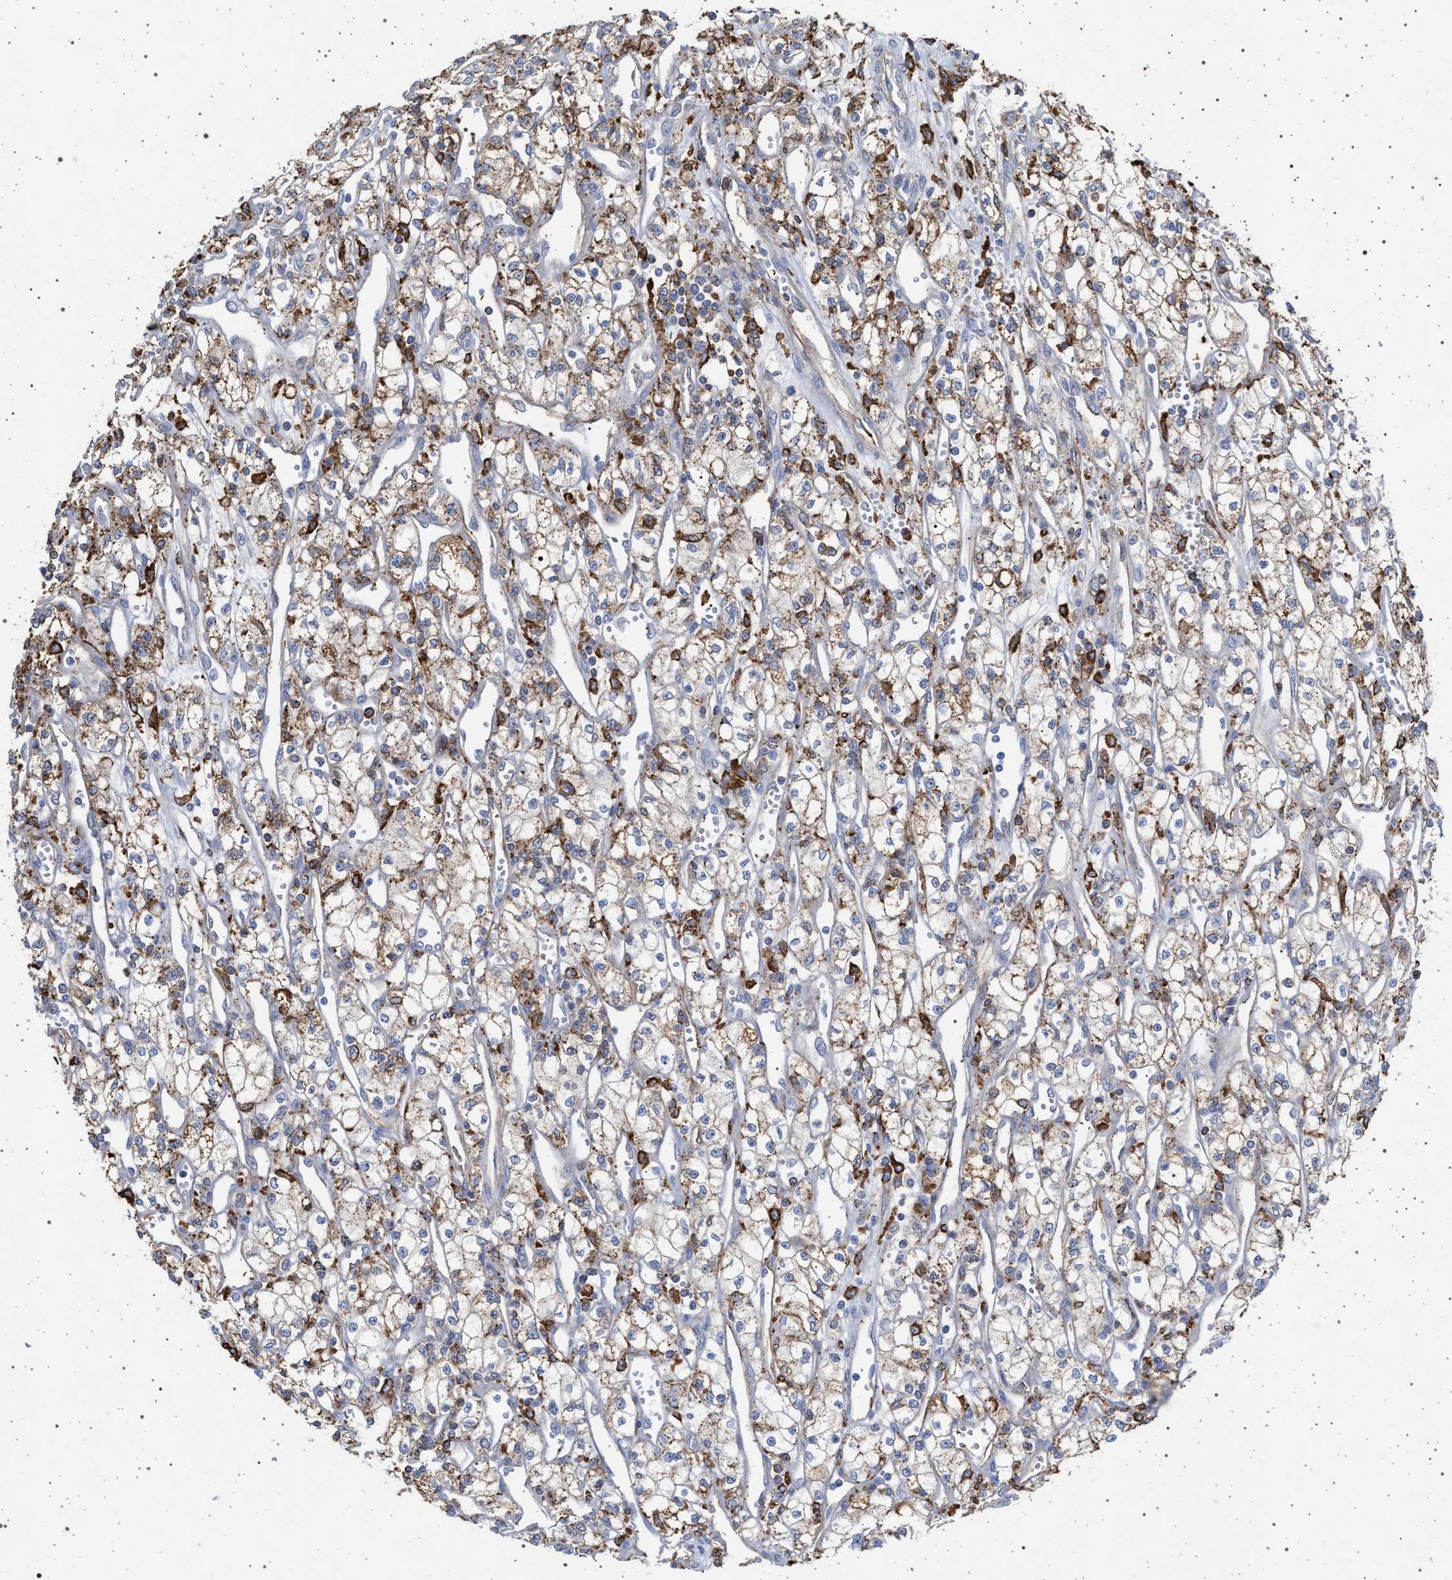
{"staining": {"intensity": "moderate", "quantity": "25%-75%", "location": "cytoplasmic/membranous"}, "tissue": "renal cancer", "cell_type": "Tumor cells", "image_type": "cancer", "snomed": [{"axis": "morphology", "description": "Adenocarcinoma, NOS"}, {"axis": "topography", "description": "Kidney"}], "caption": "Tumor cells demonstrate medium levels of moderate cytoplasmic/membranous positivity in about 25%-75% of cells in renal adenocarcinoma.", "gene": "PLG", "patient": {"sex": "male", "age": 59}}